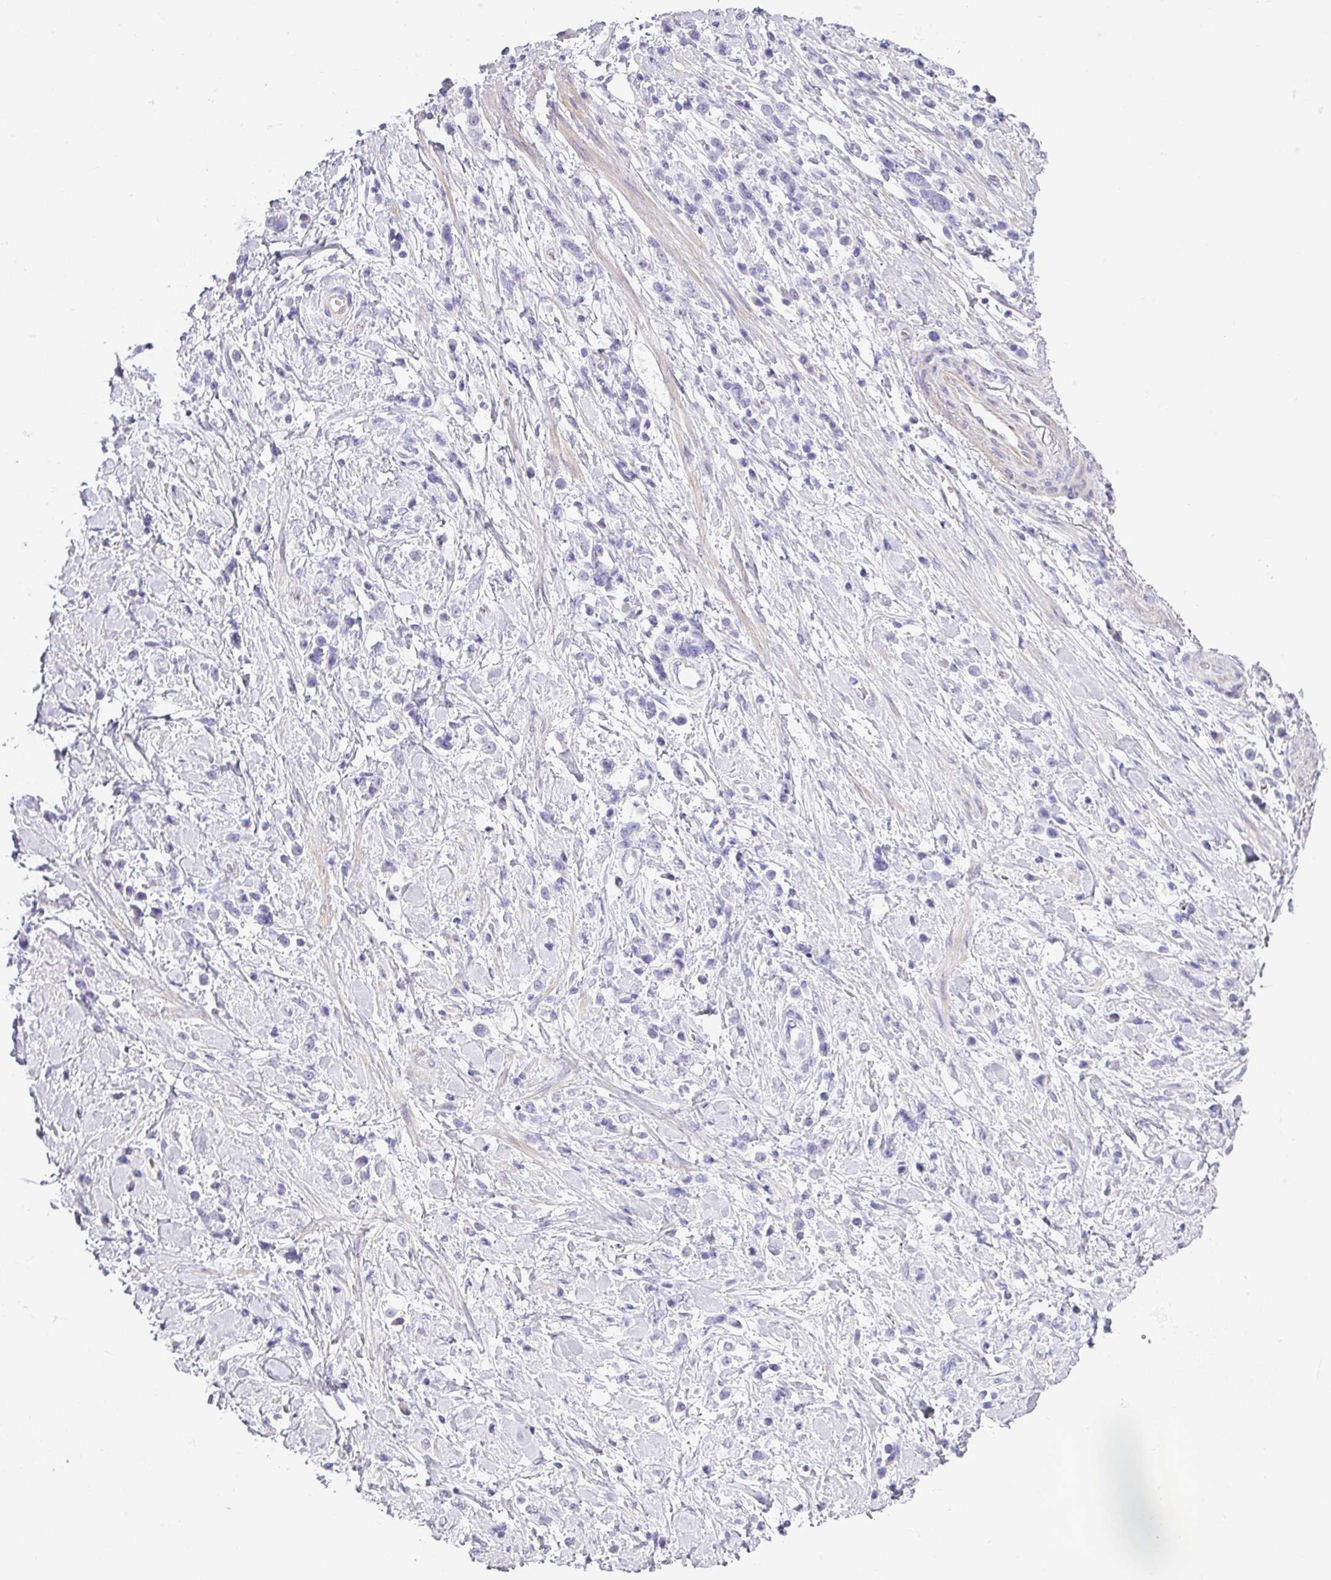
{"staining": {"intensity": "negative", "quantity": "none", "location": "none"}, "tissue": "stomach cancer", "cell_type": "Tumor cells", "image_type": "cancer", "snomed": [{"axis": "morphology", "description": "Adenocarcinoma, NOS"}, {"axis": "topography", "description": "Stomach"}], "caption": "An IHC histopathology image of adenocarcinoma (stomach) is shown. There is no staining in tumor cells of adenocarcinoma (stomach).", "gene": "VCX2", "patient": {"sex": "female", "age": 60}}